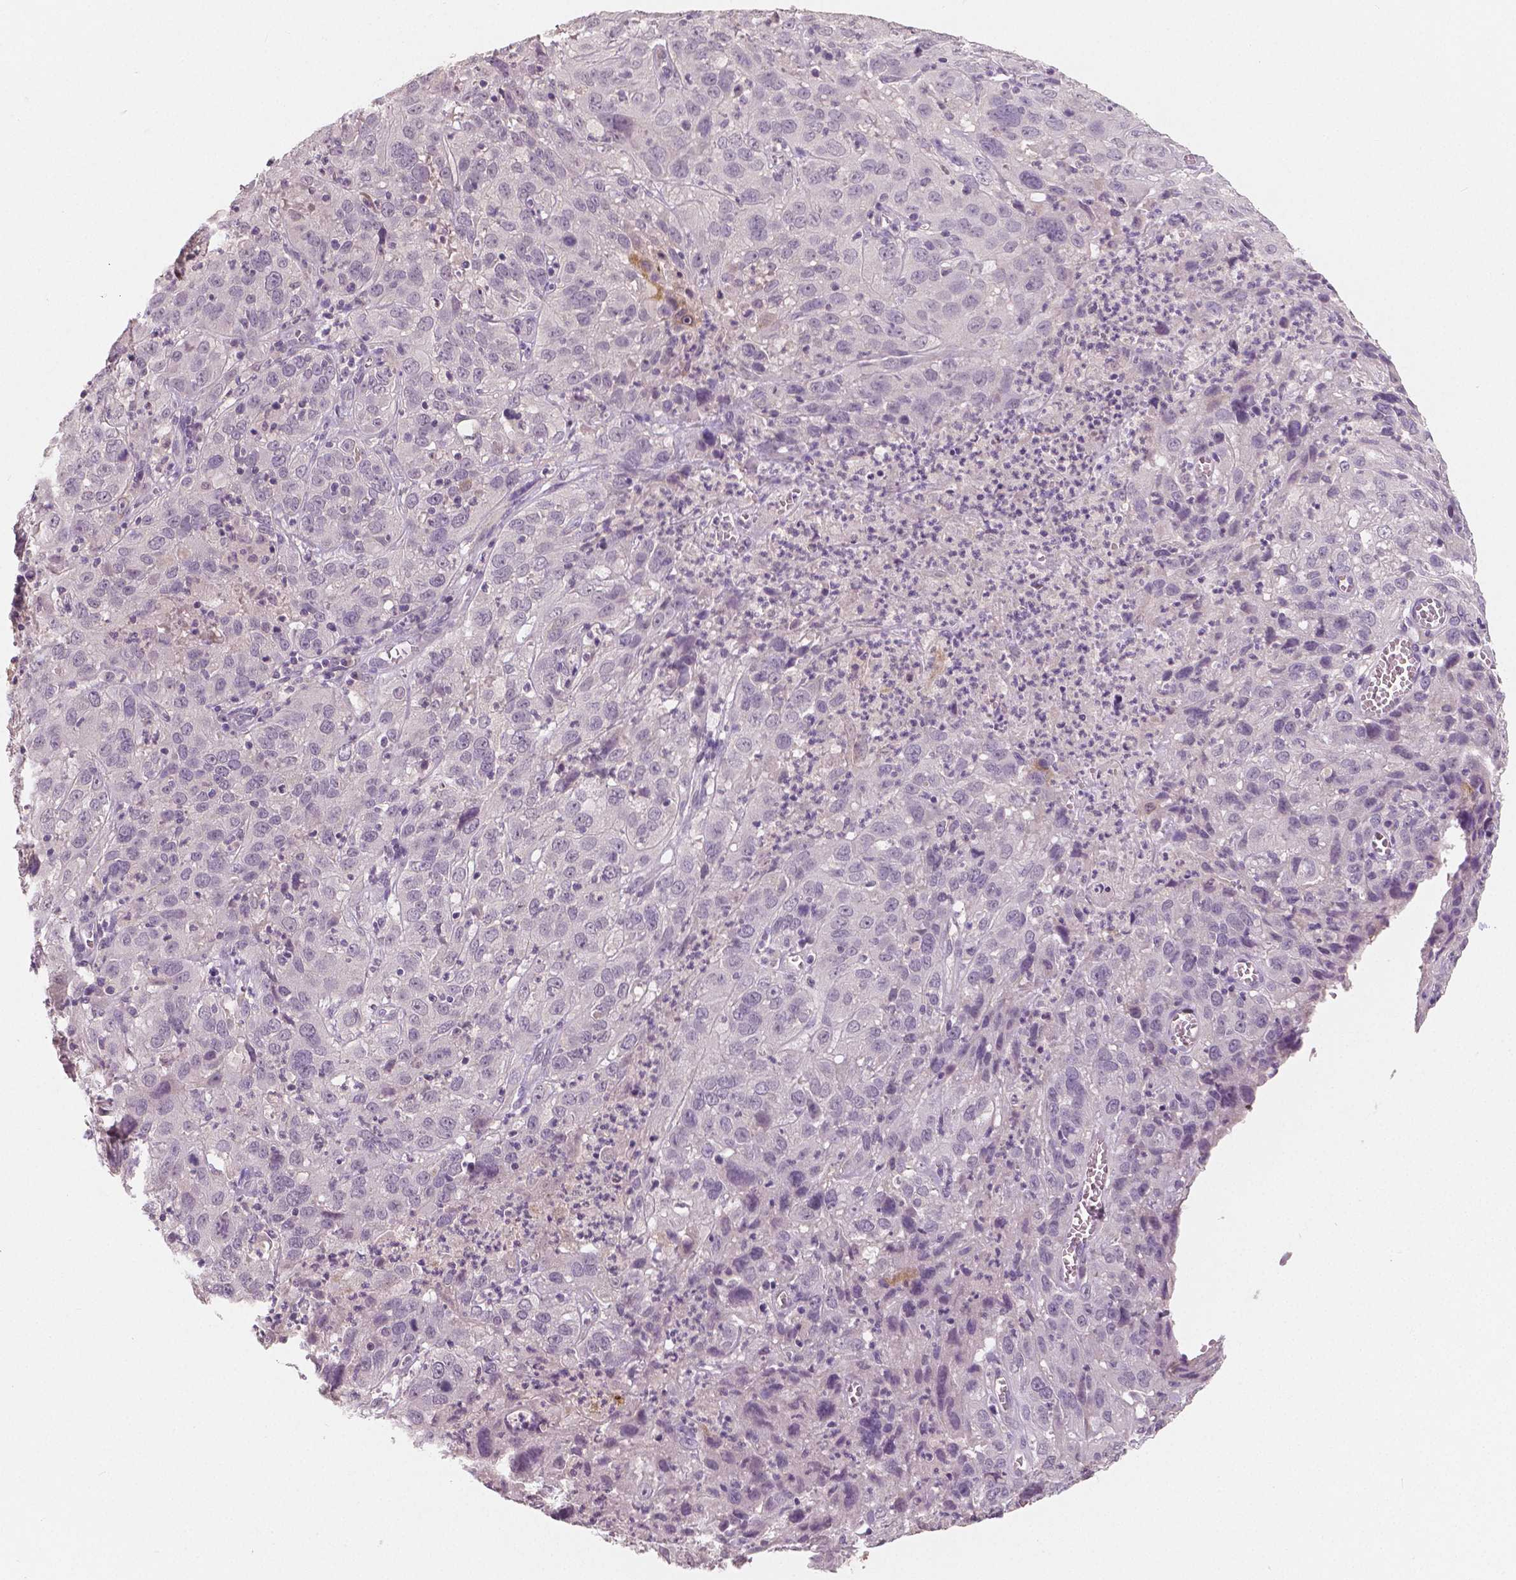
{"staining": {"intensity": "negative", "quantity": "none", "location": "none"}, "tissue": "cervical cancer", "cell_type": "Tumor cells", "image_type": "cancer", "snomed": [{"axis": "morphology", "description": "Squamous cell carcinoma, NOS"}, {"axis": "topography", "description": "Cervix"}], "caption": "The immunohistochemistry (IHC) micrograph has no significant staining in tumor cells of cervical cancer tissue.", "gene": "RNASE7", "patient": {"sex": "female", "age": 32}}